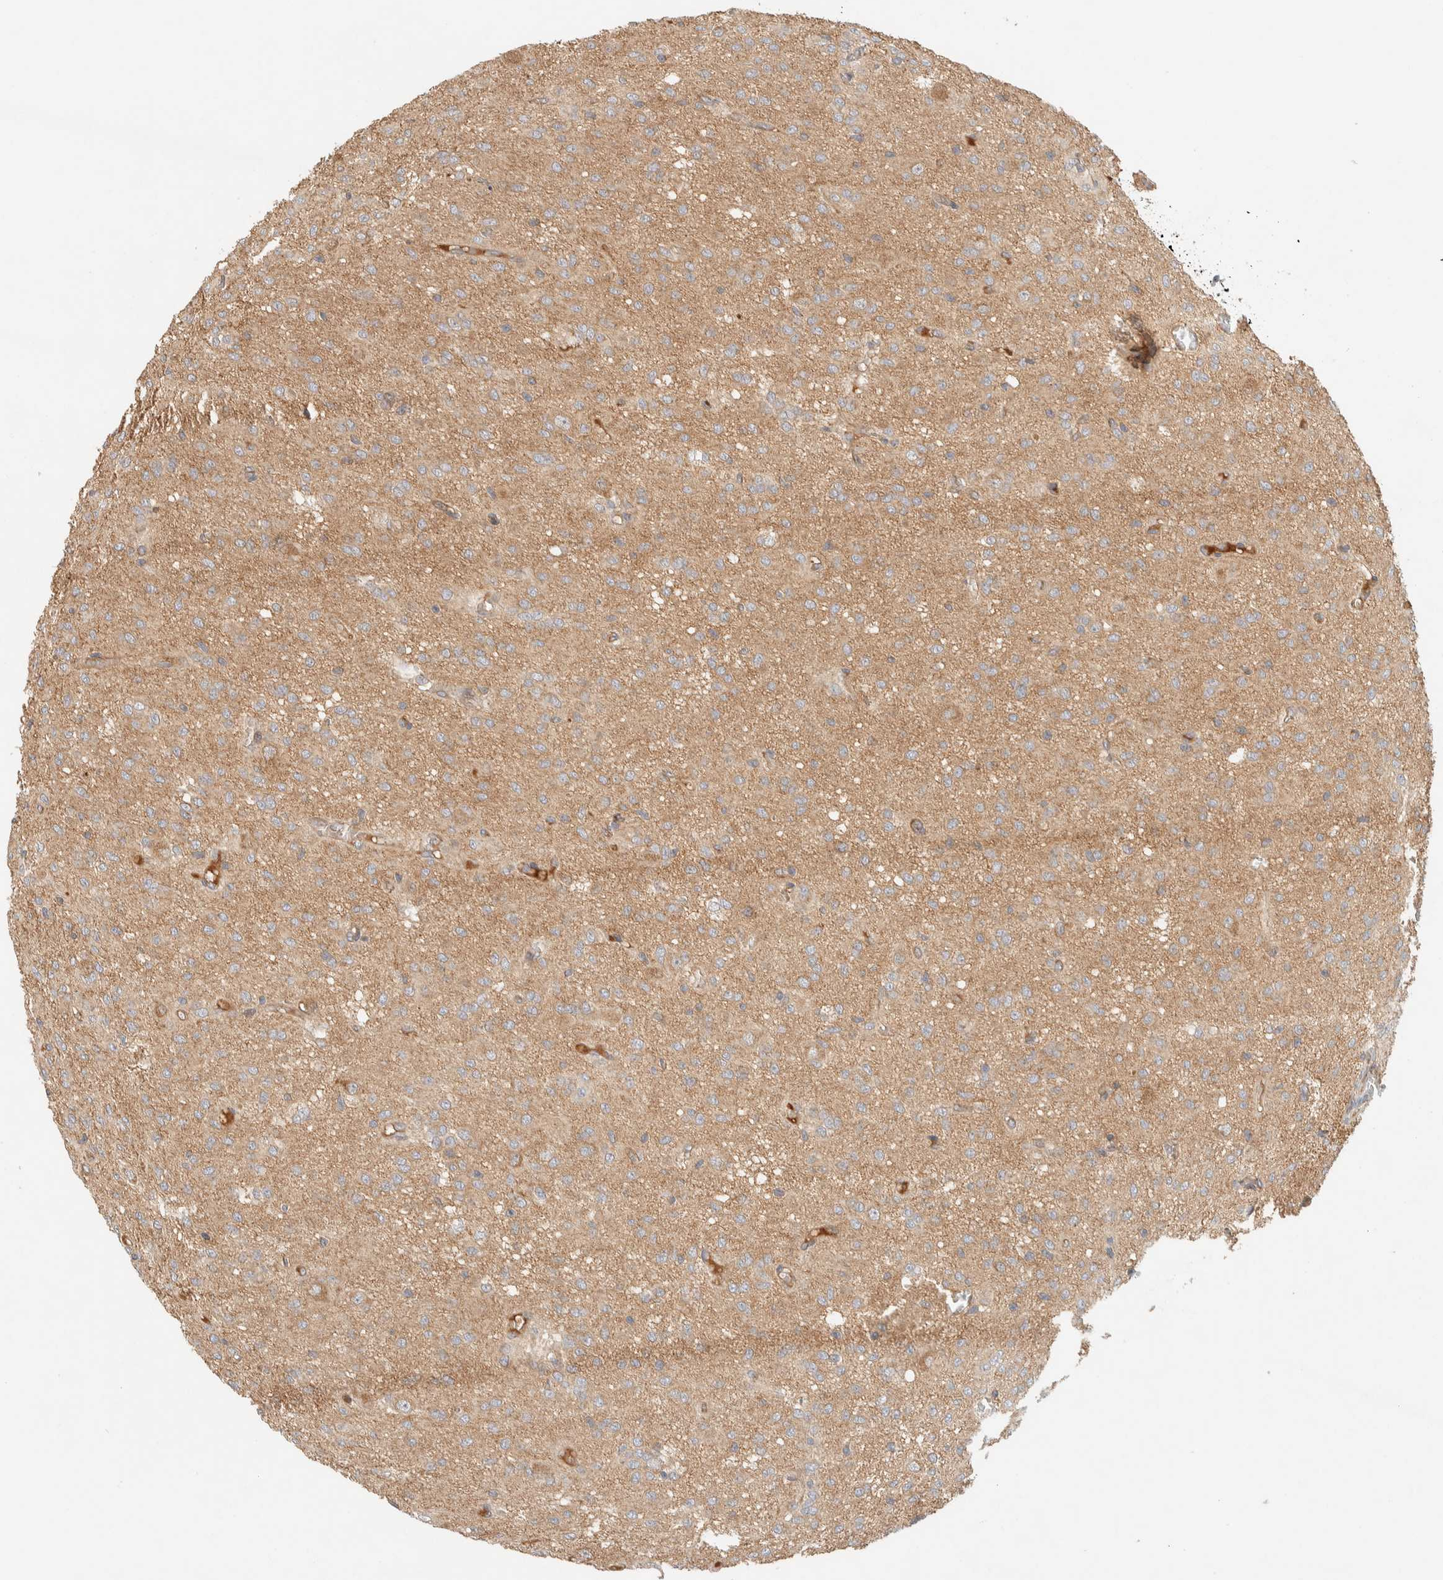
{"staining": {"intensity": "weak", "quantity": ">75%", "location": "cytoplasmic/membranous"}, "tissue": "glioma", "cell_type": "Tumor cells", "image_type": "cancer", "snomed": [{"axis": "morphology", "description": "Glioma, malignant, High grade"}, {"axis": "topography", "description": "Brain"}], "caption": "A histopathology image showing weak cytoplasmic/membranous expression in about >75% of tumor cells in malignant high-grade glioma, as visualized by brown immunohistochemical staining.", "gene": "FAM167A", "patient": {"sex": "female", "age": 59}}